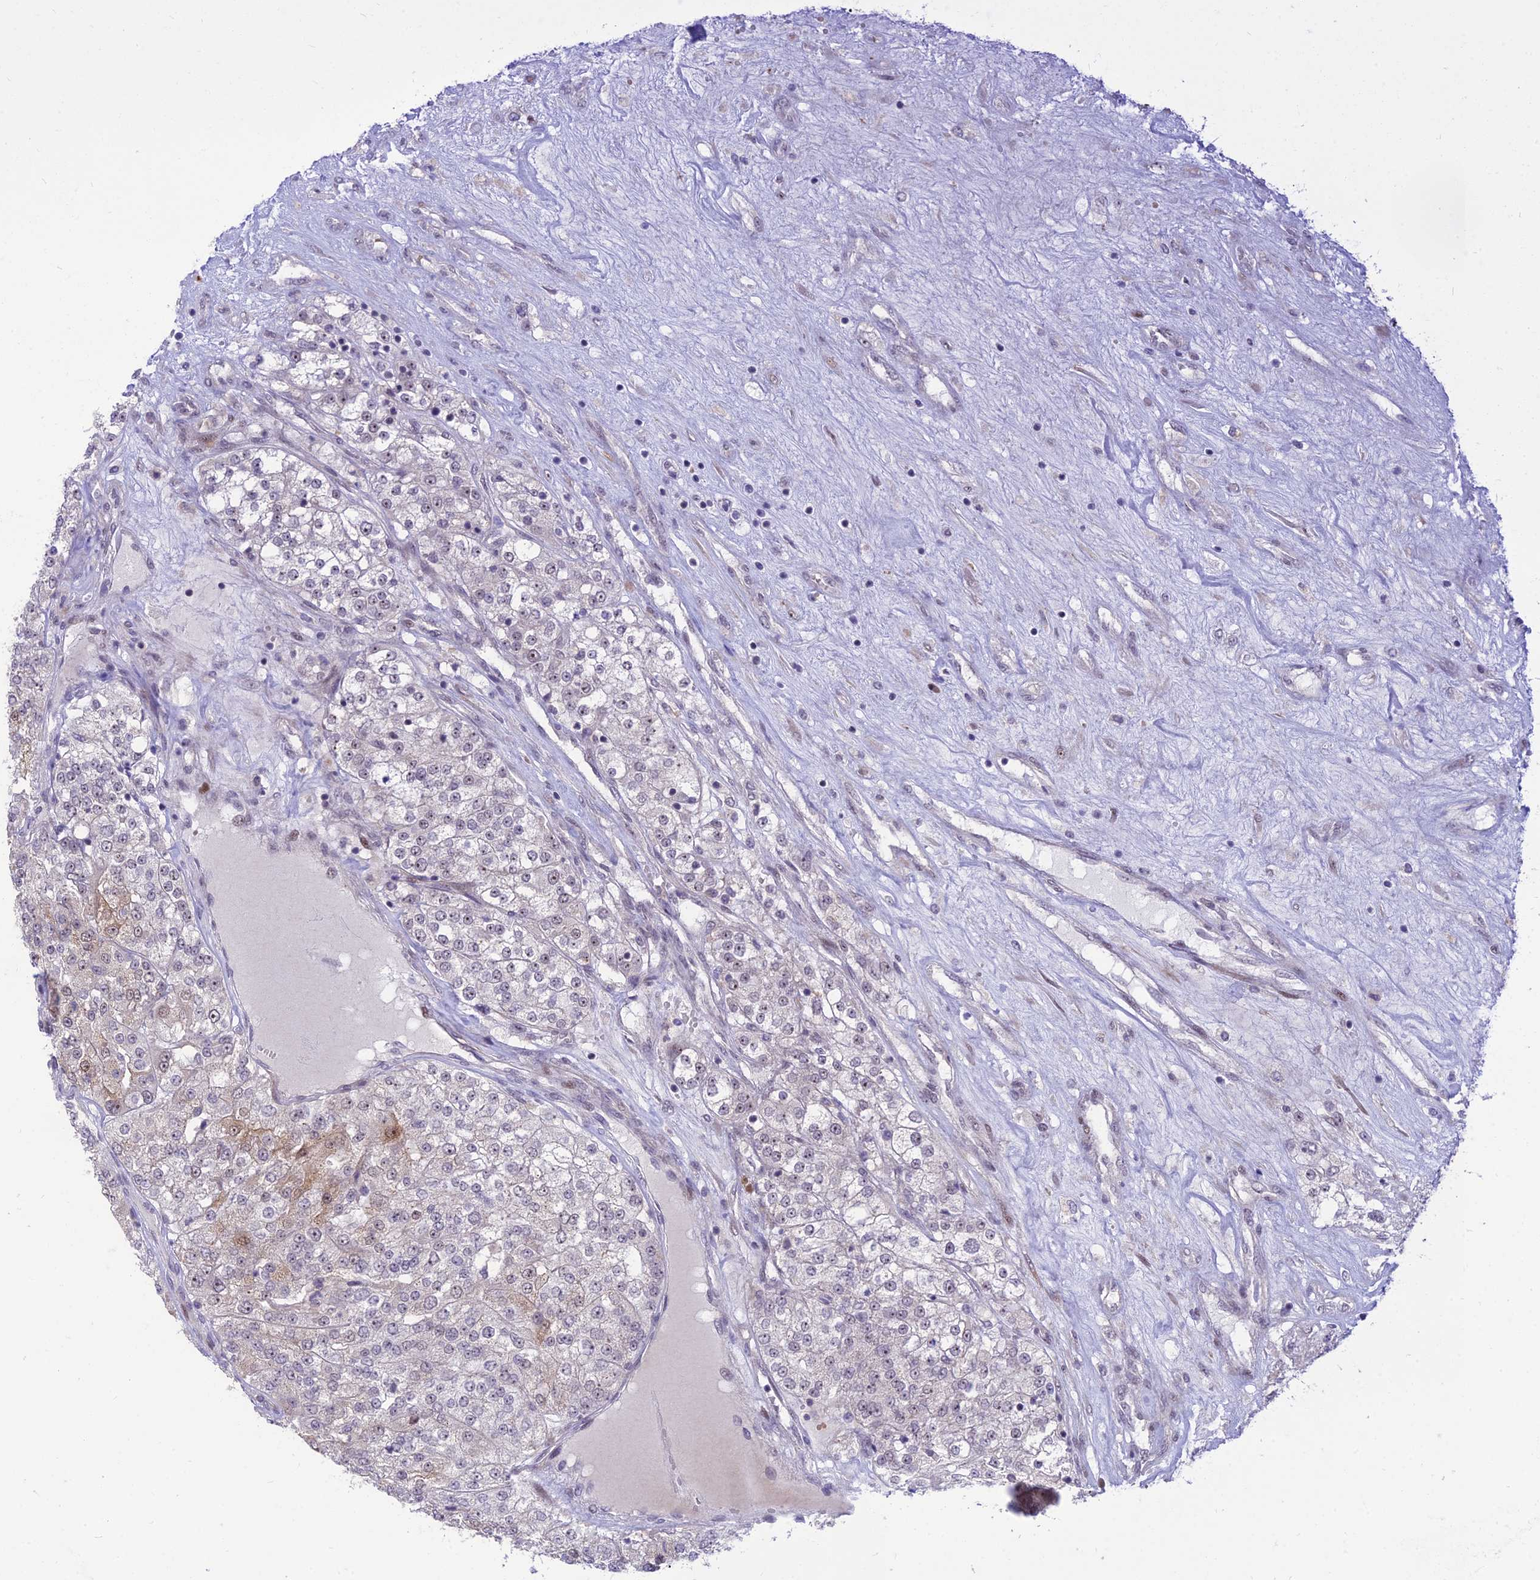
{"staining": {"intensity": "weak", "quantity": "<25%", "location": "cytoplasmic/membranous,nuclear"}, "tissue": "renal cancer", "cell_type": "Tumor cells", "image_type": "cancer", "snomed": [{"axis": "morphology", "description": "Adenocarcinoma, NOS"}, {"axis": "topography", "description": "Kidney"}], "caption": "A photomicrograph of human adenocarcinoma (renal) is negative for staining in tumor cells.", "gene": "ASPDH", "patient": {"sex": "female", "age": 63}}